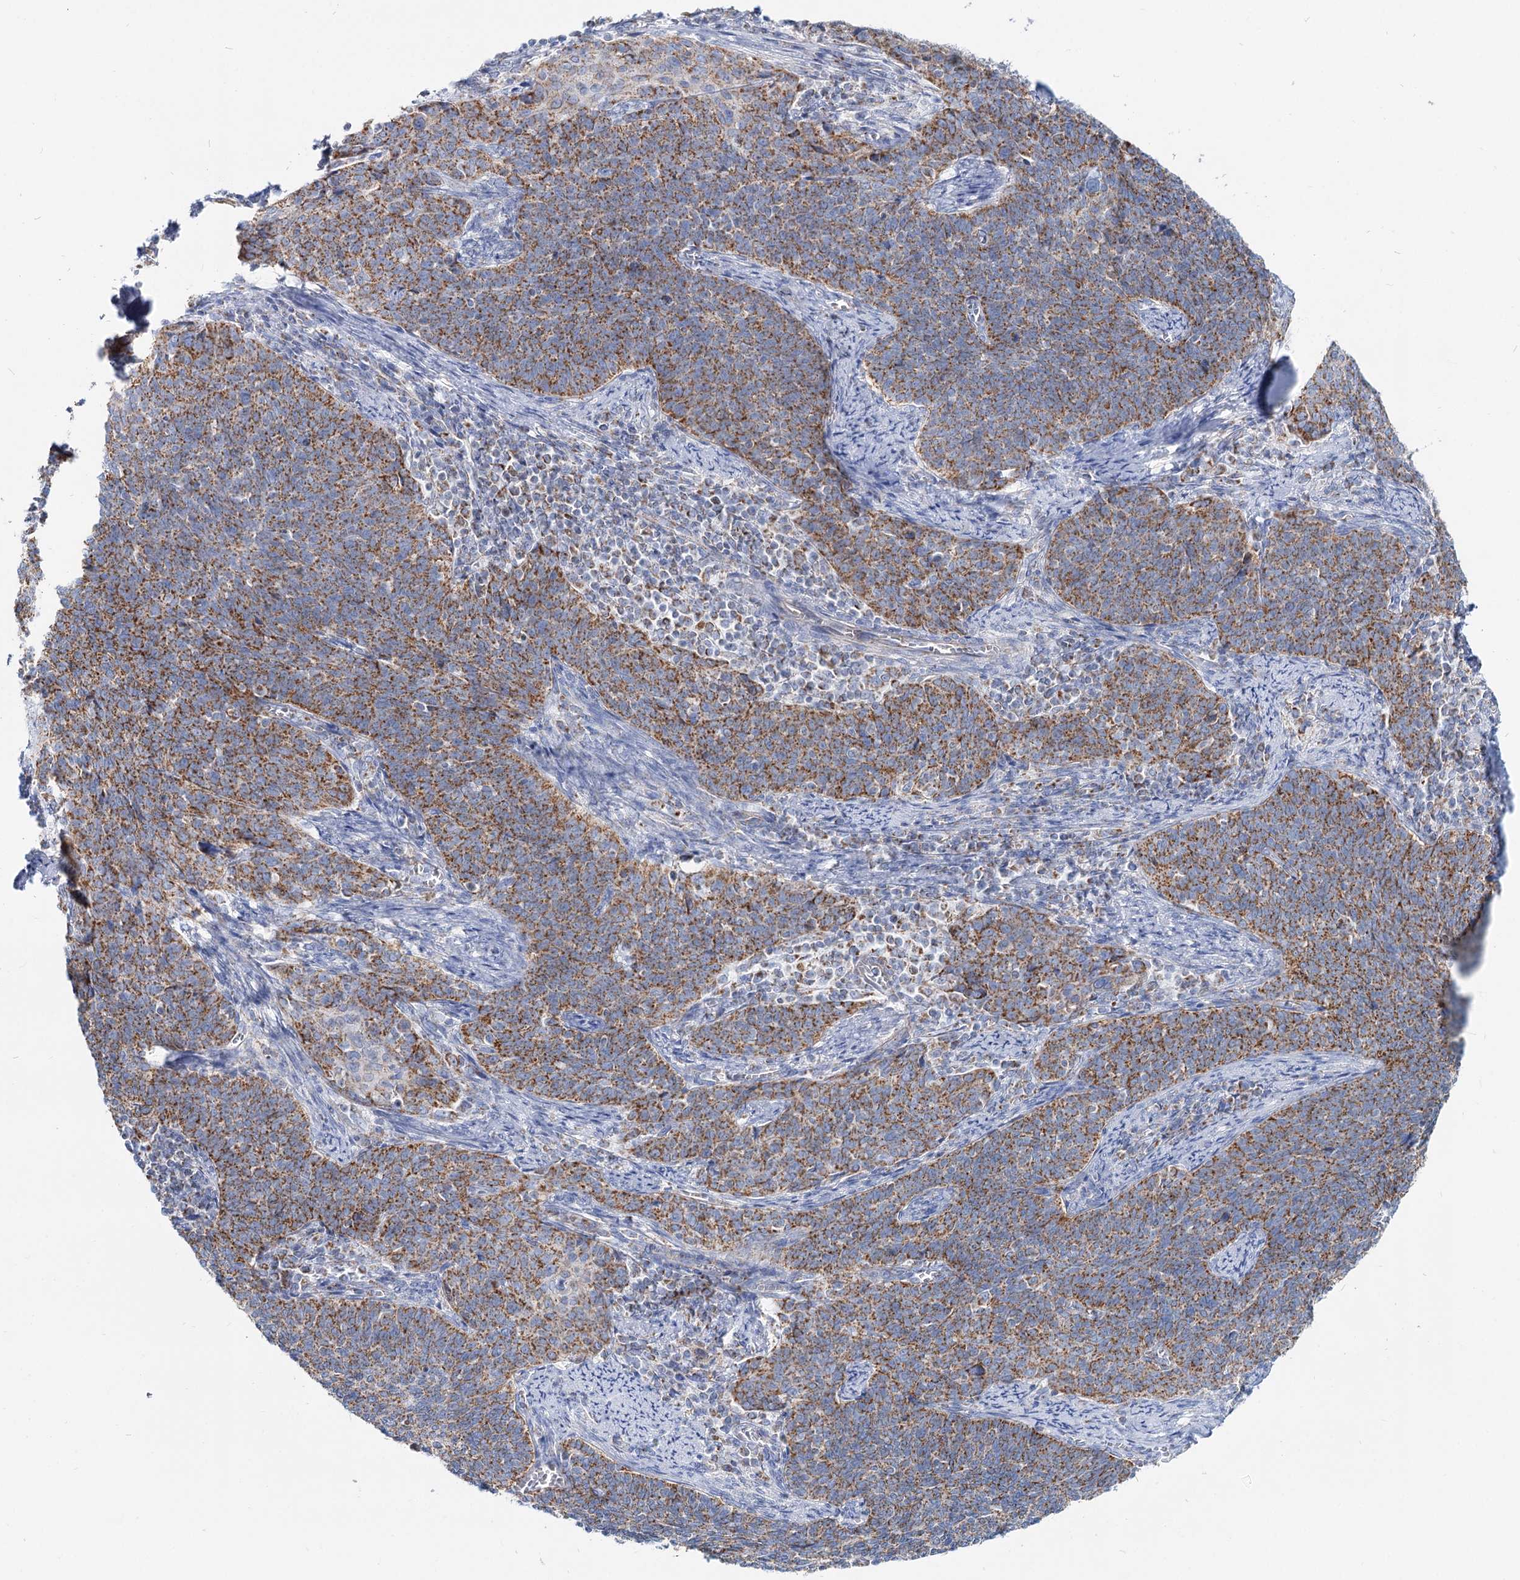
{"staining": {"intensity": "moderate", "quantity": ">75%", "location": "cytoplasmic/membranous"}, "tissue": "cervical cancer", "cell_type": "Tumor cells", "image_type": "cancer", "snomed": [{"axis": "morphology", "description": "Squamous cell carcinoma, NOS"}, {"axis": "topography", "description": "Cervix"}], "caption": "Cervical cancer (squamous cell carcinoma) tissue displays moderate cytoplasmic/membranous expression in approximately >75% of tumor cells", "gene": "MCCC2", "patient": {"sex": "female", "age": 39}}